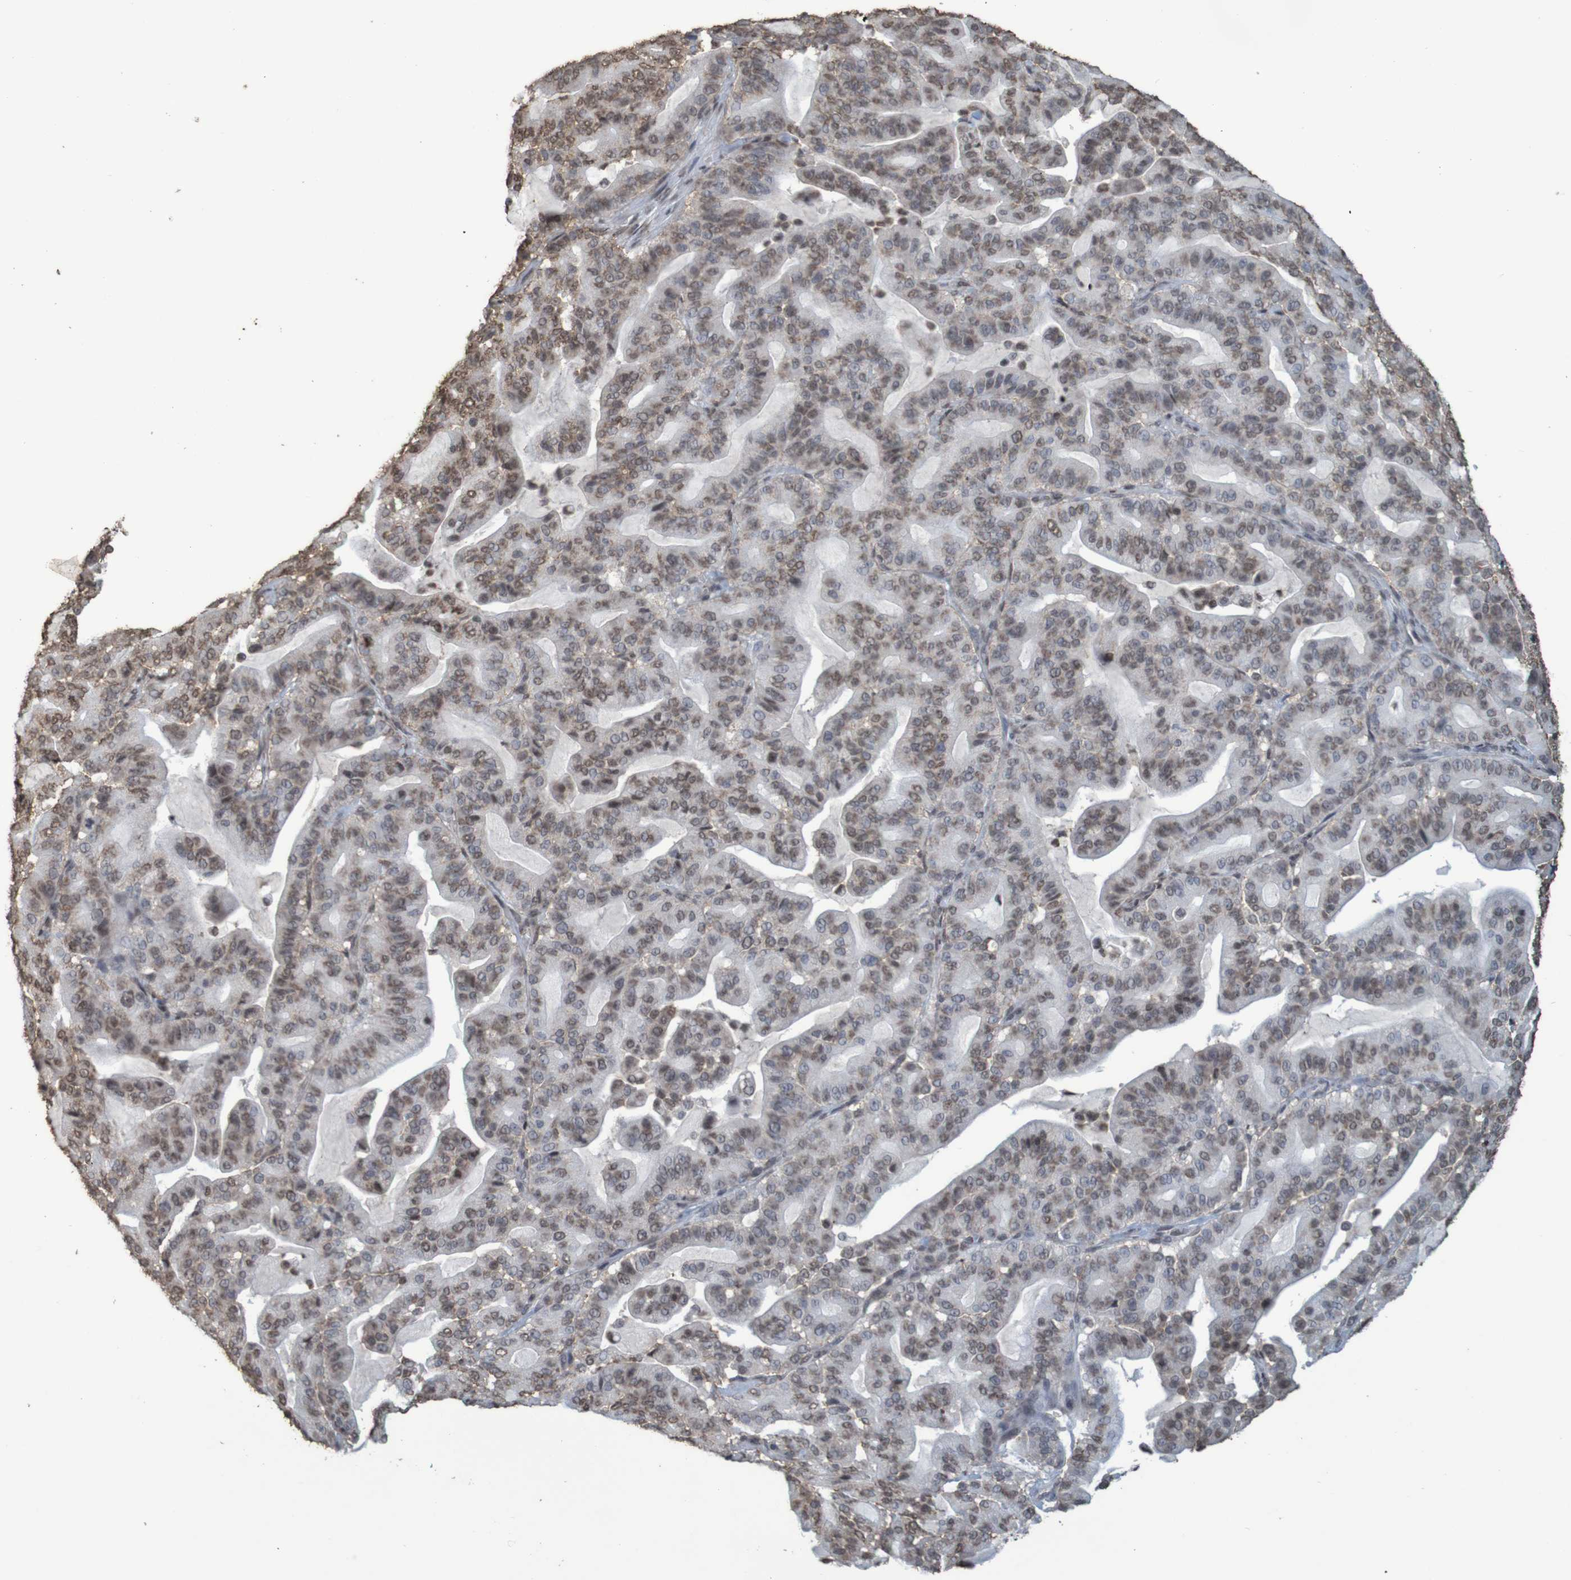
{"staining": {"intensity": "weak", "quantity": ">75%", "location": "nuclear"}, "tissue": "pancreatic cancer", "cell_type": "Tumor cells", "image_type": "cancer", "snomed": [{"axis": "morphology", "description": "Adenocarcinoma, NOS"}, {"axis": "topography", "description": "Pancreas"}], "caption": "There is low levels of weak nuclear staining in tumor cells of adenocarcinoma (pancreatic), as demonstrated by immunohistochemical staining (brown color).", "gene": "GFI1", "patient": {"sex": "male", "age": 63}}